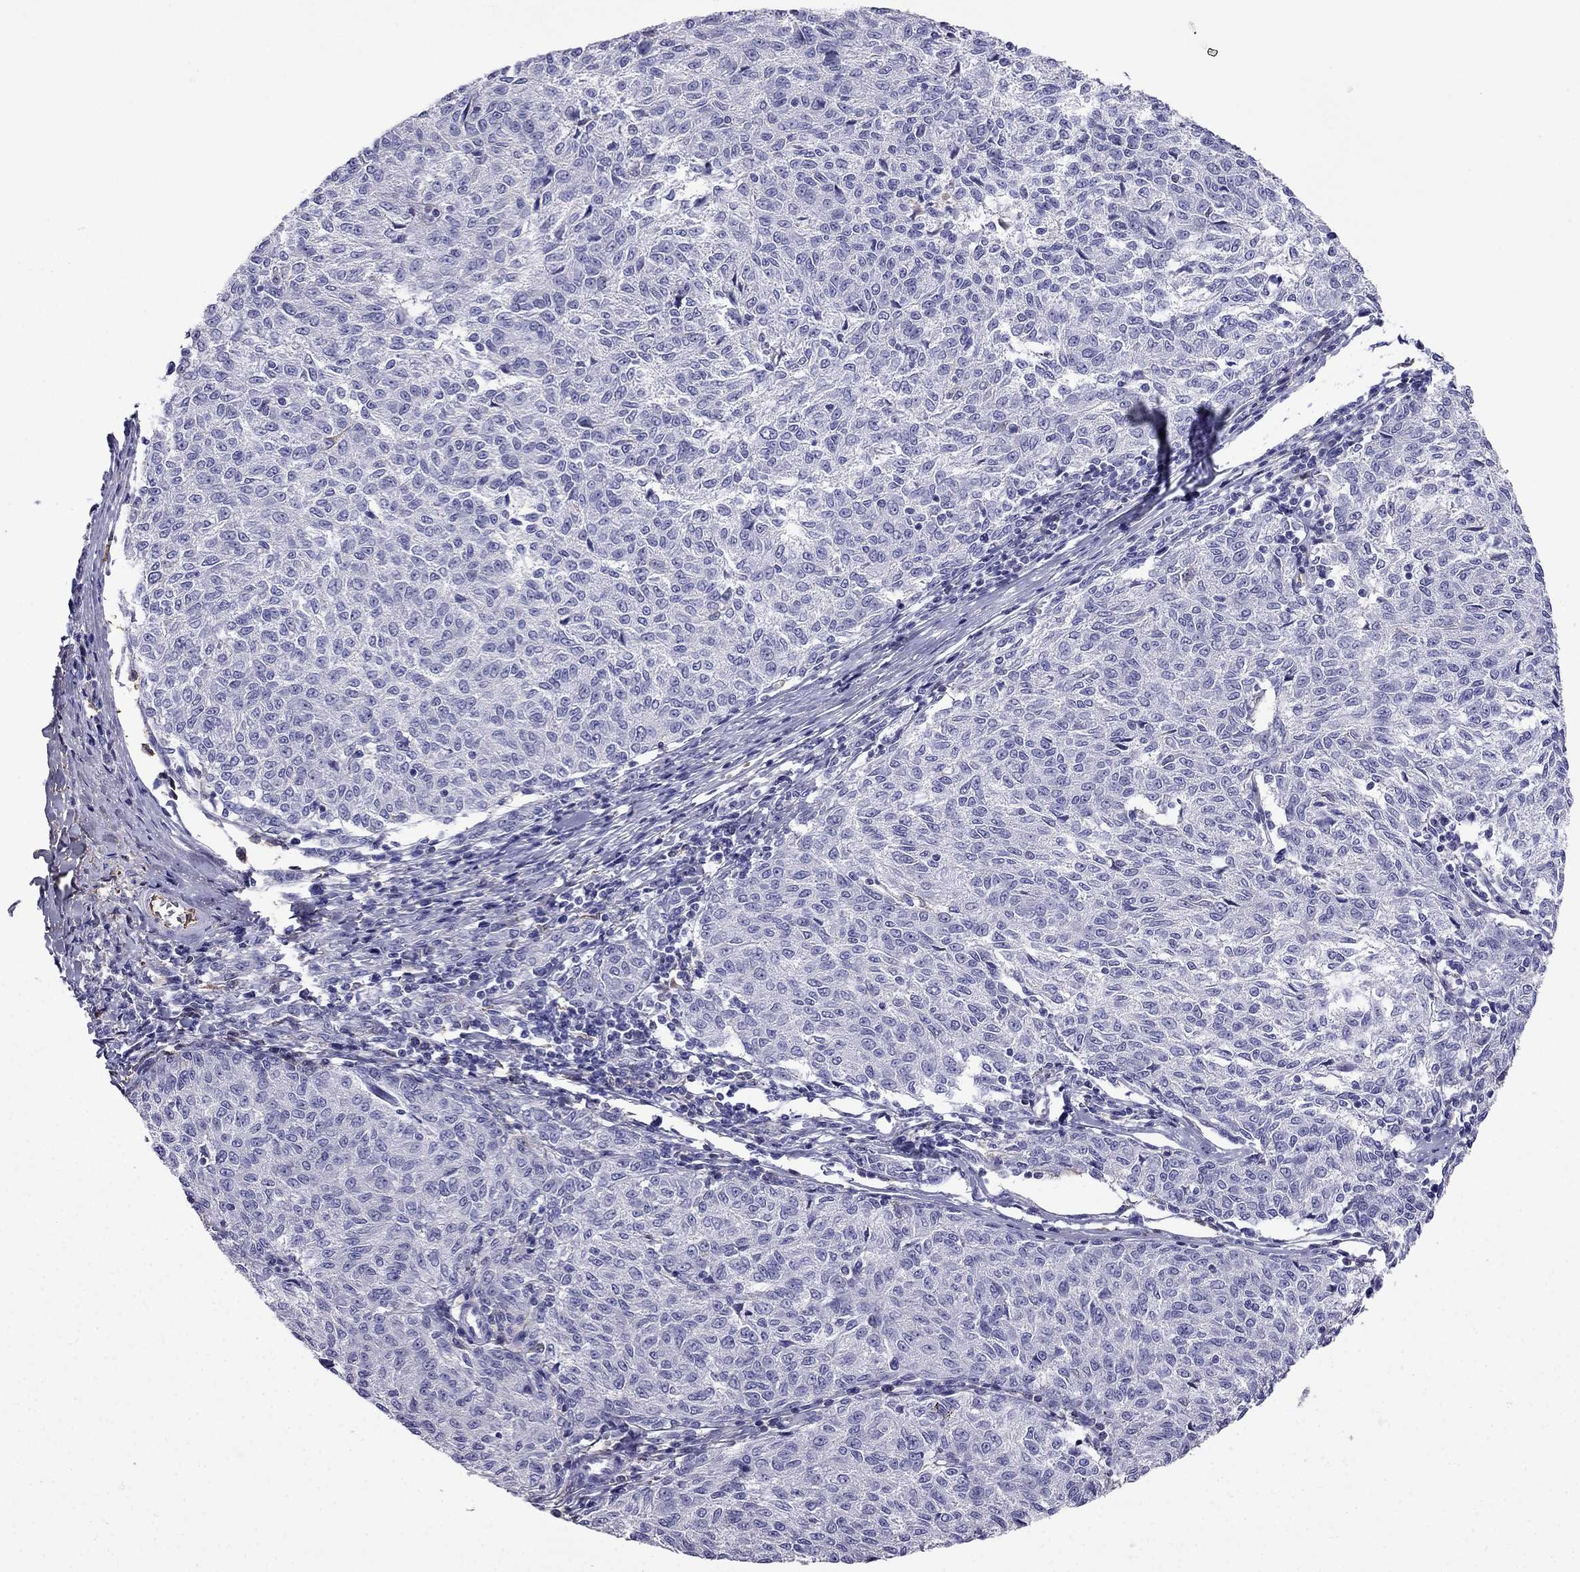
{"staining": {"intensity": "negative", "quantity": "none", "location": "none"}, "tissue": "melanoma", "cell_type": "Tumor cells", "image_type": "cancer", "snomed": [{"axis": "morphology", "description": "Malignant melanoma, NOS"}, {"axis": "topography", "description": "Skin"}], "caption": "Photomicrograph shows no significant protein expression in tumor cells of malignant melanoma. (DAB immunohistochemistry (IHC), high magnification).", "gene": "TBC1D21", "patient": {"sex": "female", "age": 72}}